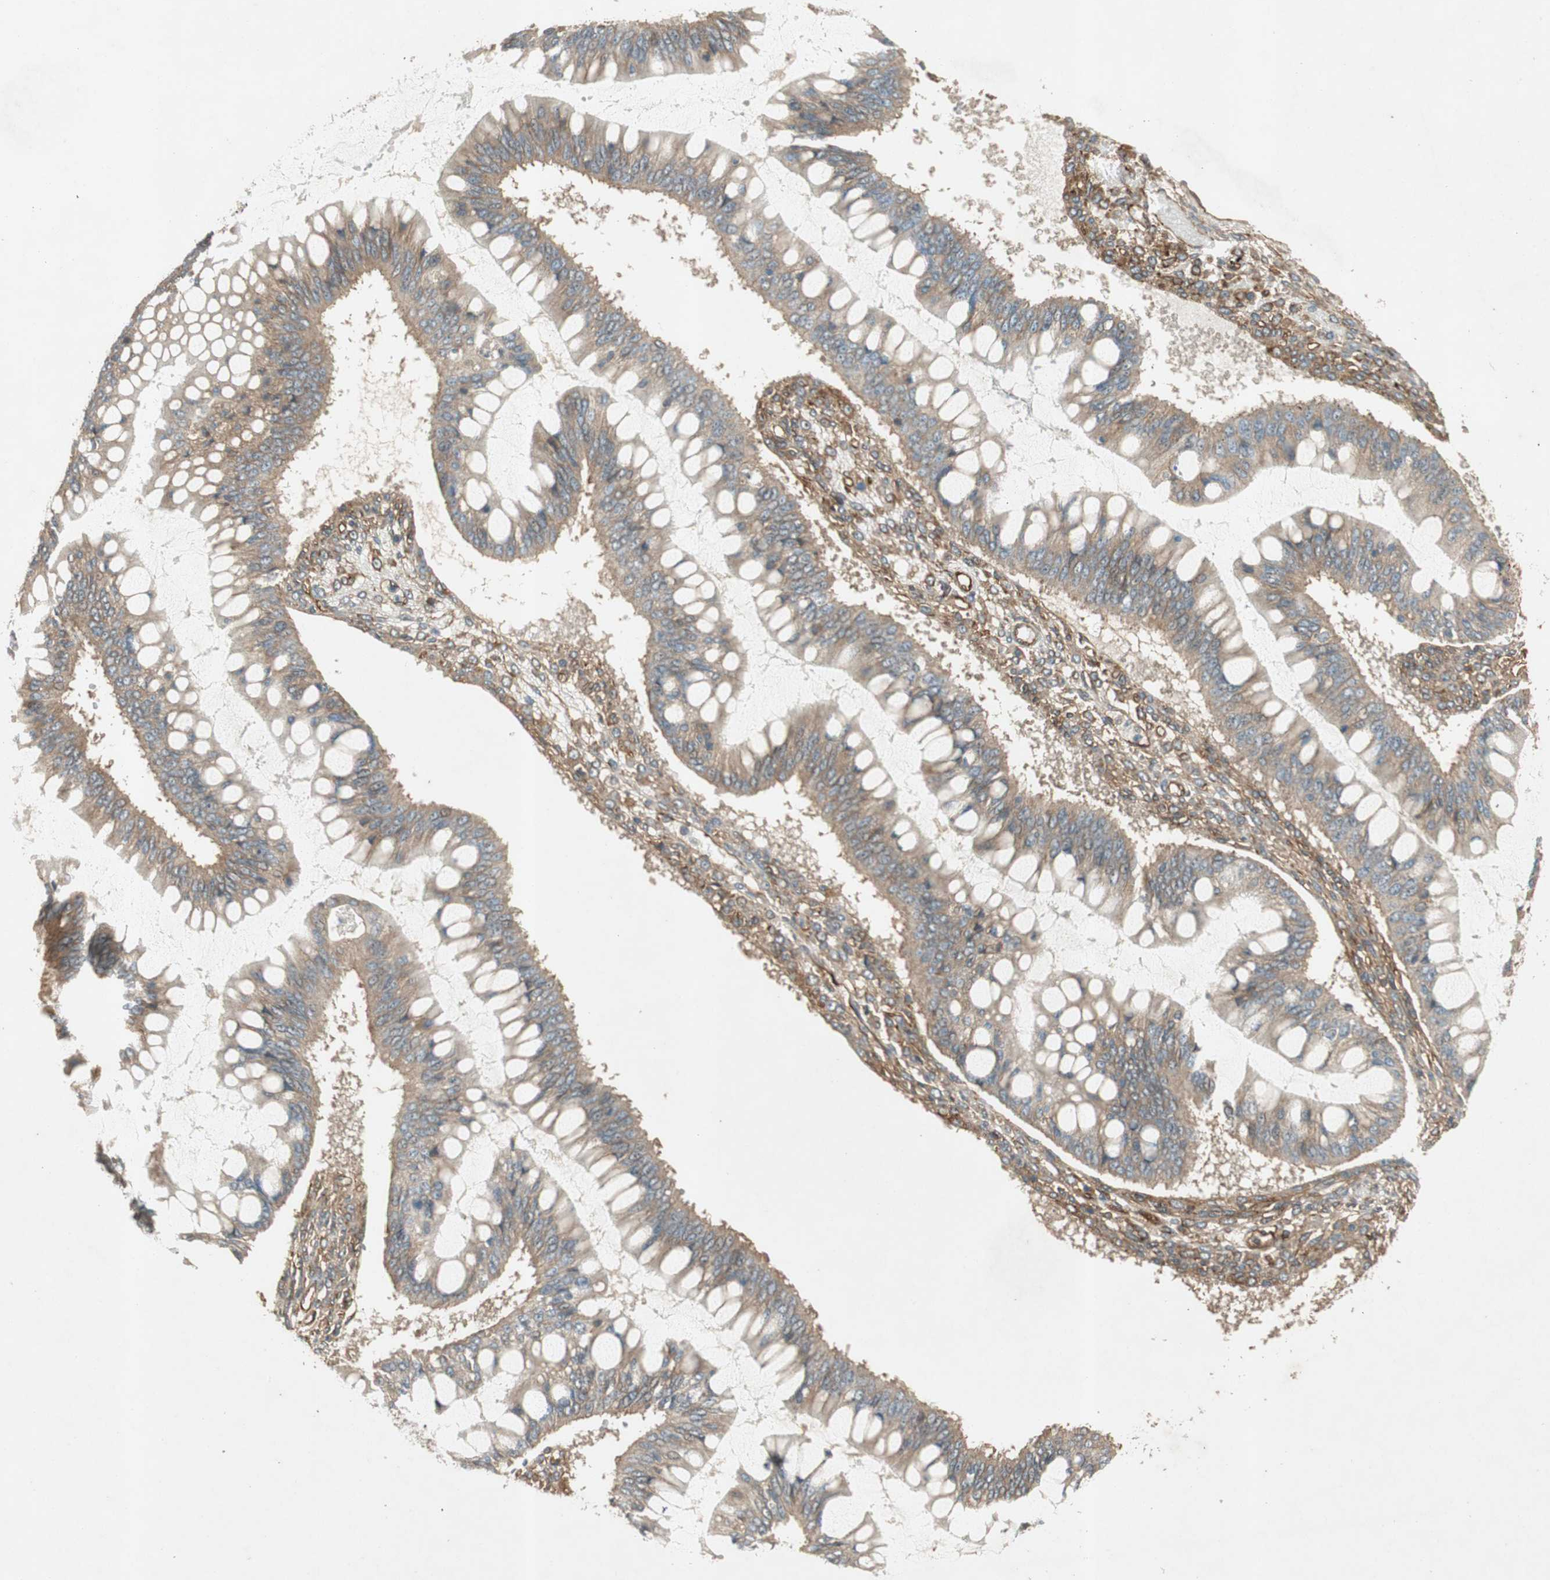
{"staining": {"intensity": "moderate", "quantity": ">75%", "location": "cytoplasmic/membranous"}, "tissue": "ovarian cancer", "cell_type": "Tumor cells", "image_type": "cancer", "snomed": [{"axis": "morphology", "description": "Cystadenocarcinoma, mucinous, NOS"}, {"axis": "topography", "description": "Ovary"}], "caption": "Human ovarian cancer (mucinous cystadenocarcinoma) stained with a protein marker demonstrates moderate staining in tumor cells.", "gene": "BTN3A3", "patient": {"sex": "female", "age": 73}}